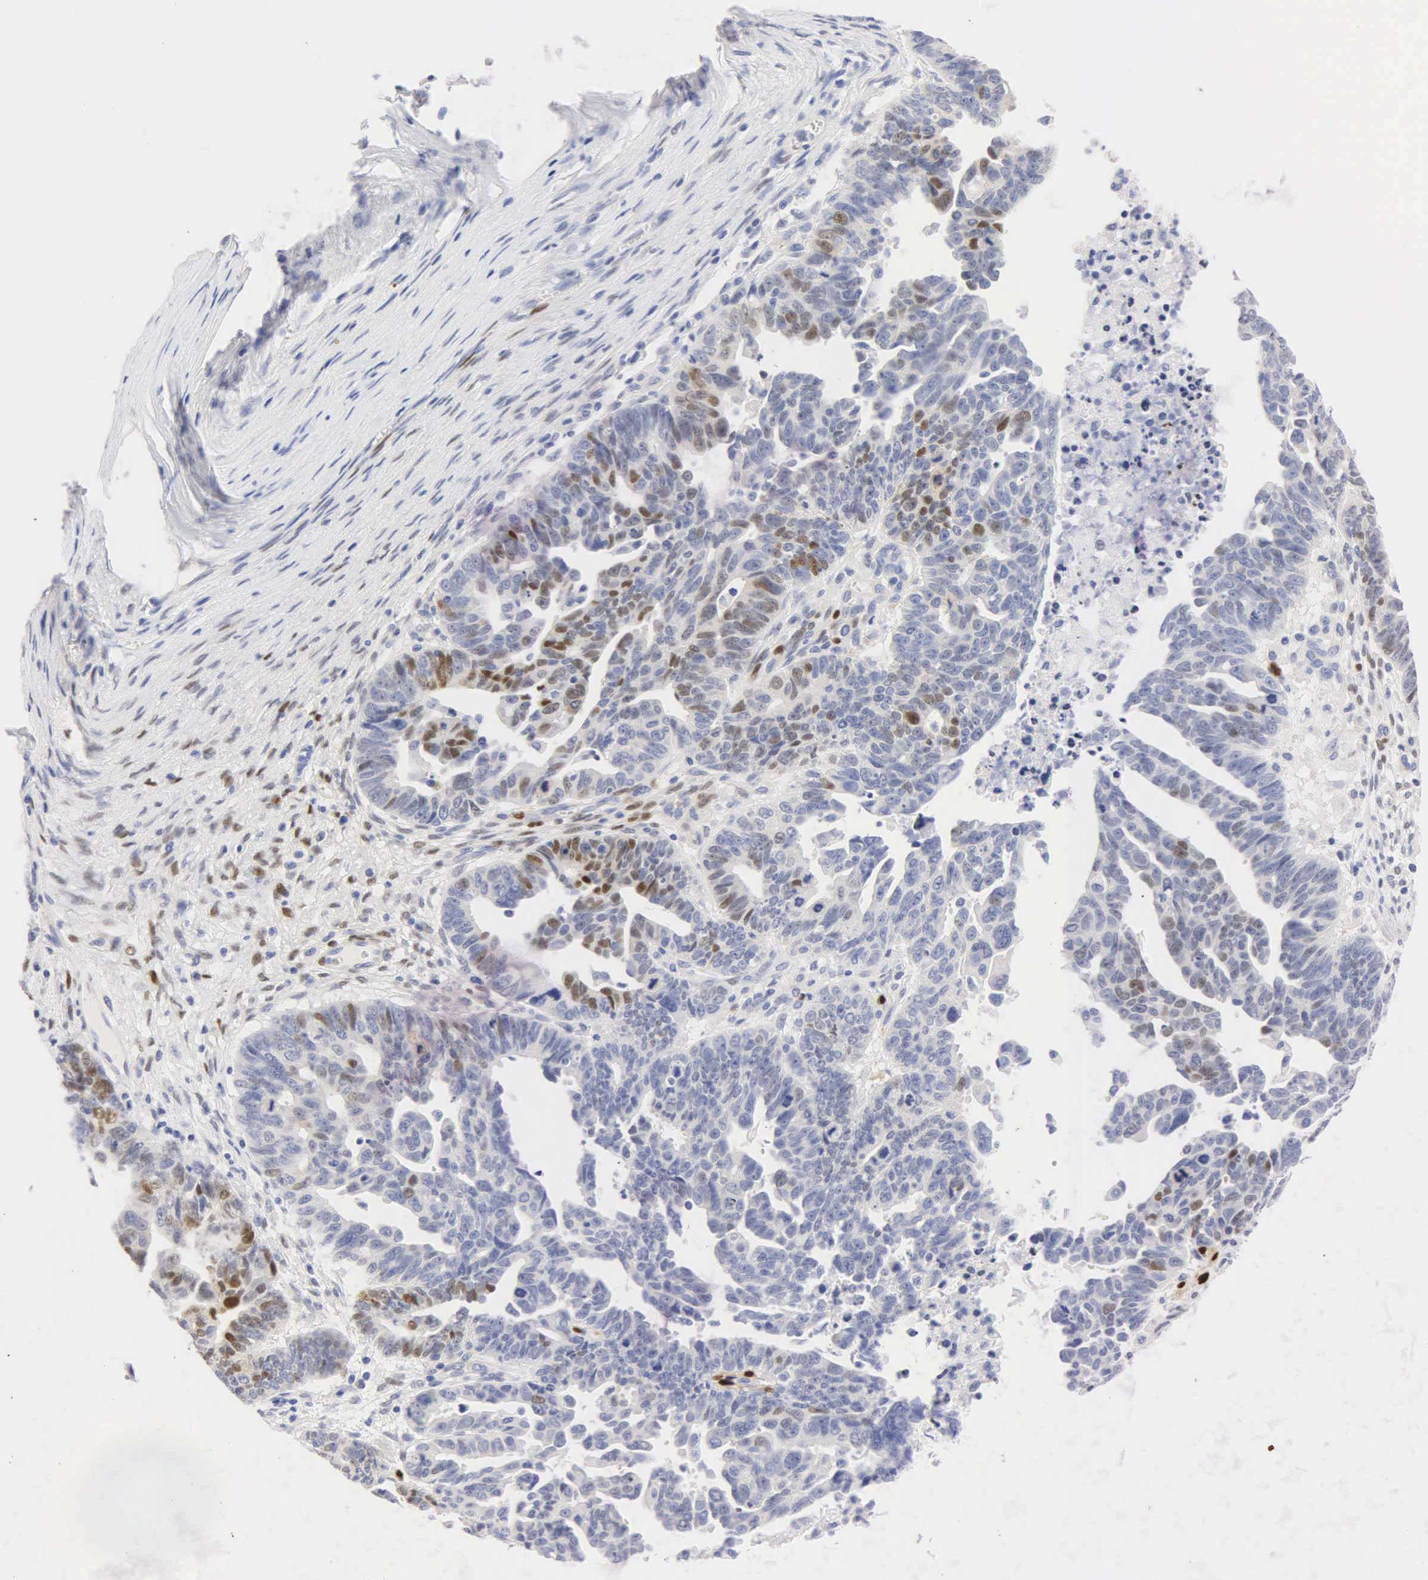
{"staining": {"intensity": "weak", "quantity": "25%-75%", "location": "nuclear"}, "tissue": "ovarian cancer", "cell_type": "Tumor cells", "image_type": "cancer", "snomed": [{"axis": "morphology", "description": "Carcinoma, endometroid"}, {"axis": "morphology", "description": "Cystadenocarcinoma, serous, NOS"}, {"axis": "topography", "description": "Ovary"}], "caption": "Protein analysis of ovarian cancer (serous cystadenocarcinoma) tissue exhibits weak nuclear positivity in about 25%-75% of tumor cells.", "gene": "PGR", "patient": {"sex": "female", "age": 45}}